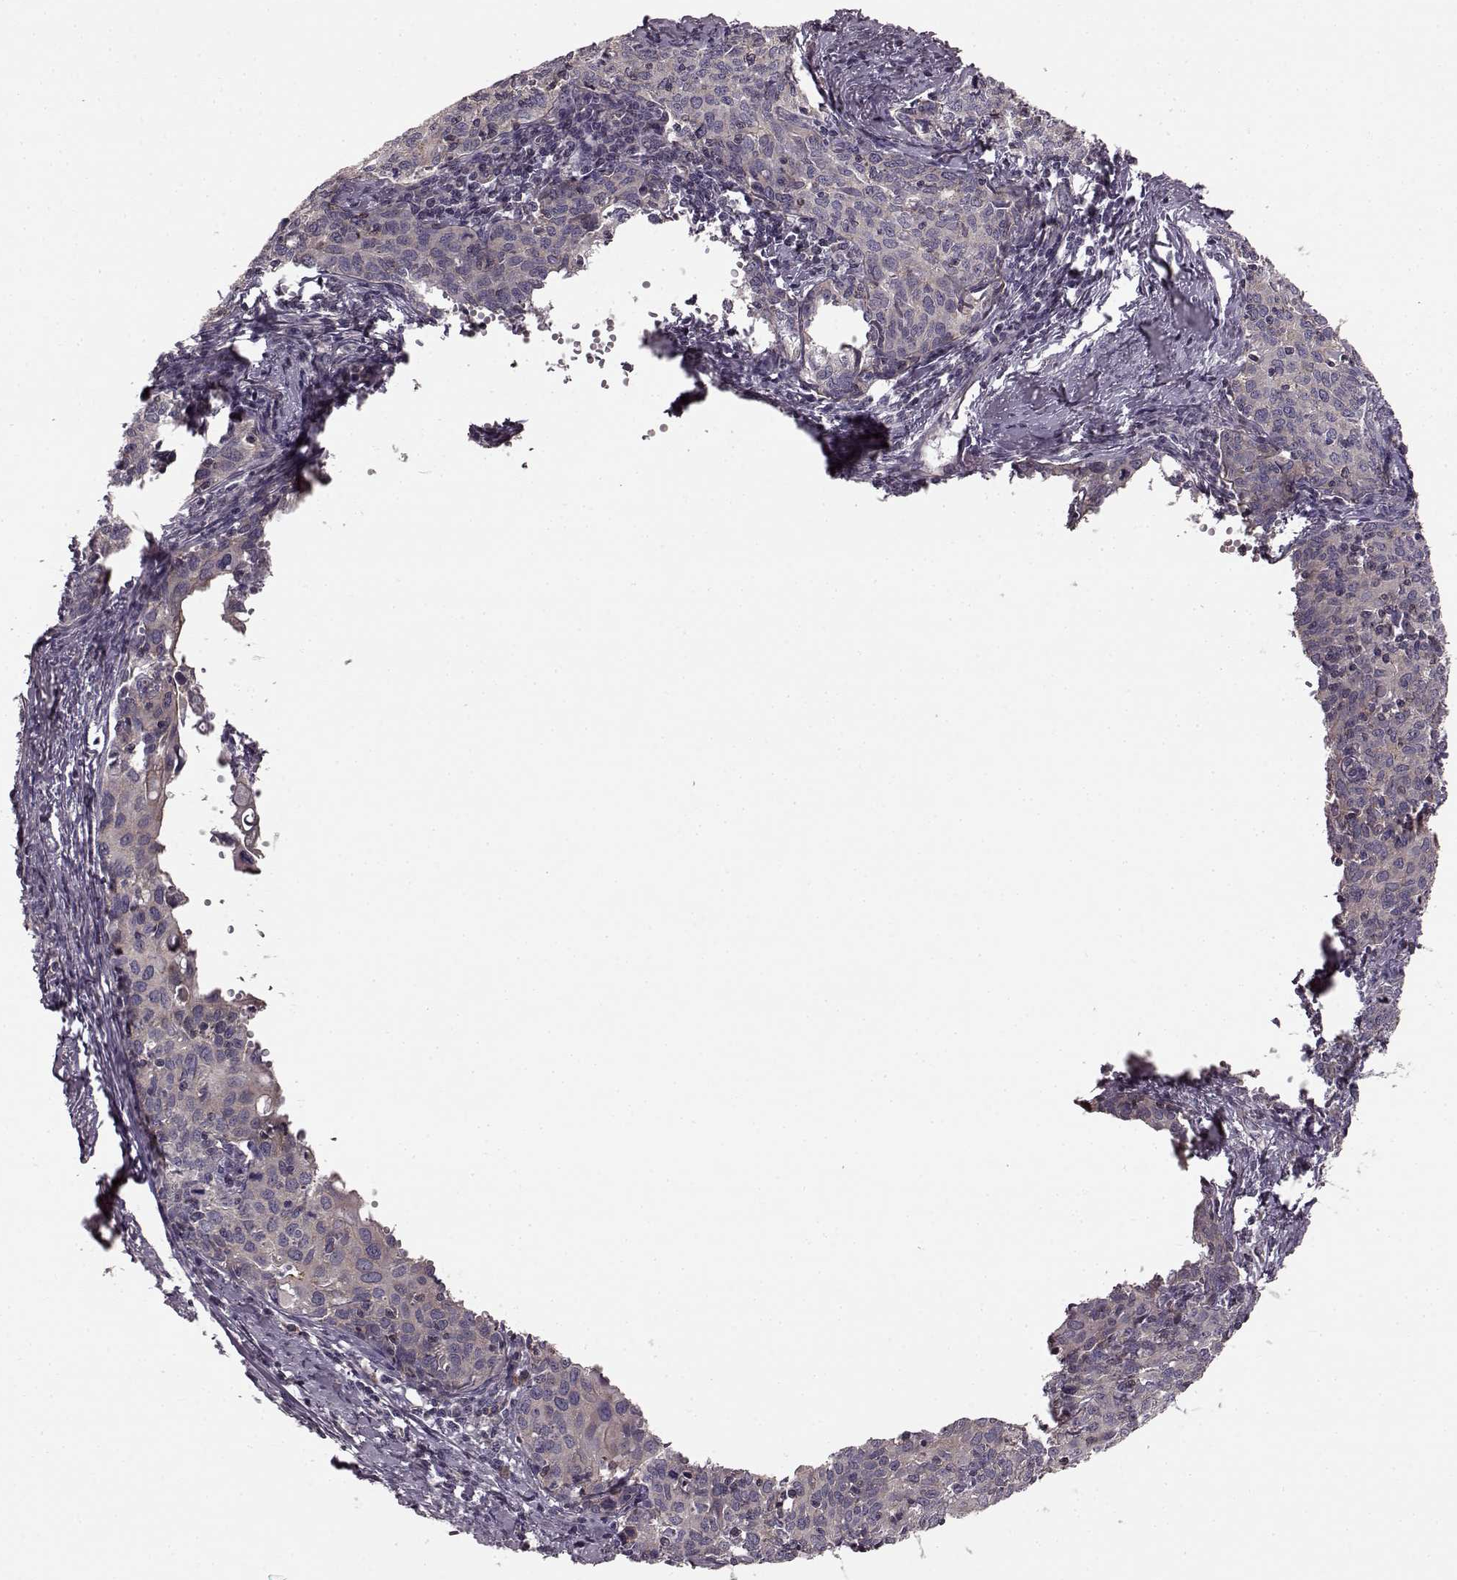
{"staining": {"intensity": "negative", "quantity": "none", "location": "none"}, "tissue": "cervical cancer", "cell_type": "Tumor cells", "image_type": "cancer", "snomed": [{"axis": "morphology", "description": "Squamous cell carcinoma, NOS"}, {"axis": "topography", "description": "Cervix"}], "caption": "Protein analysis of cervical cancer shows no significant expression in tumor cells.", "gene": "SLC22A18", "patient": {"sex": "female", "age": 62}}